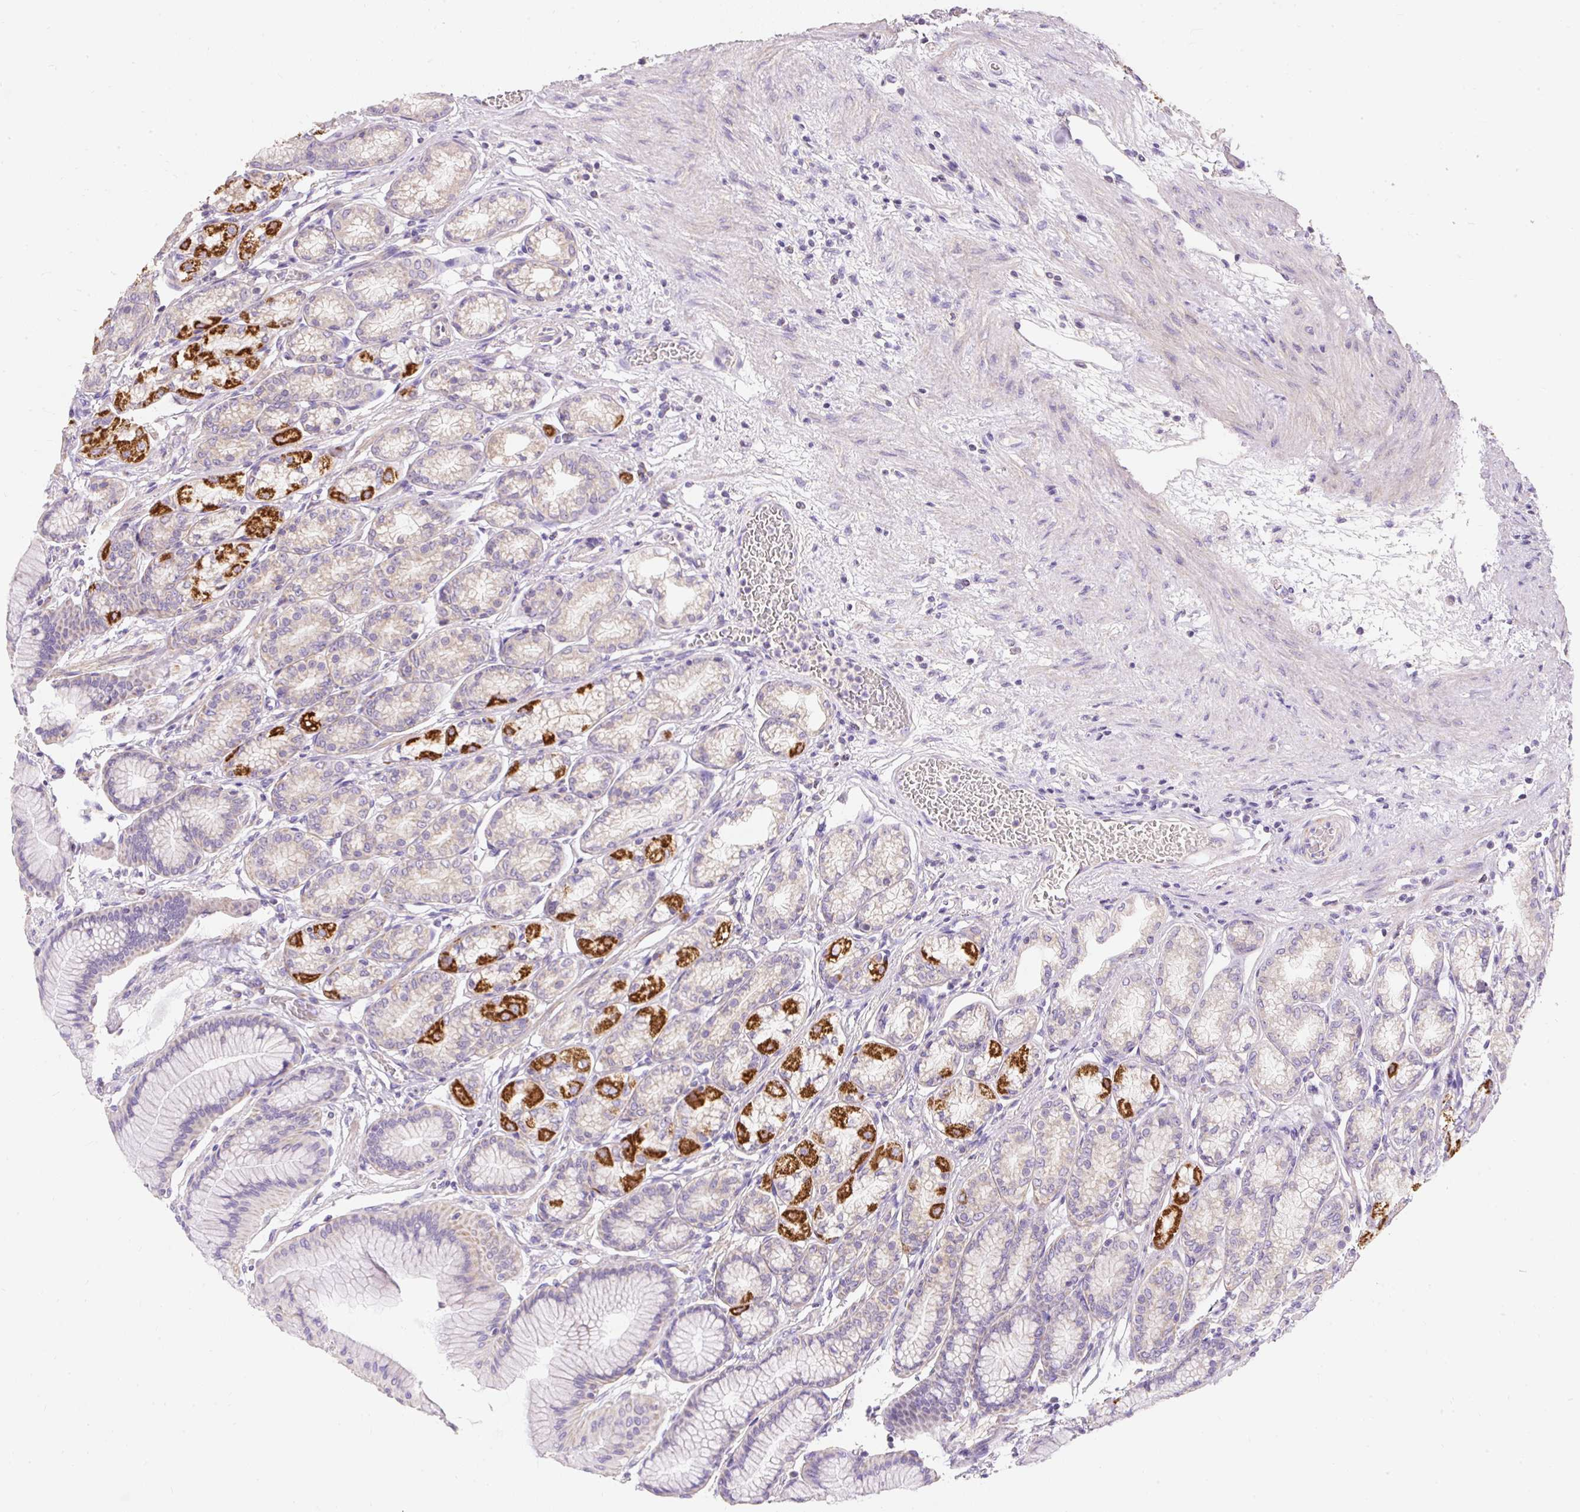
{"staining": {"intensity": "strong", "quantity": "<25%", "location": "cytoplasmic/membranous"}, "tissue": "stomach", "cell_type": "Glandular cells", "image_type": "normal", "snomed": [{"axis": "morphology", "description": "Normal tissue, NOS"}, {"axis": "morphology", "description": "Adenocarcinoma, NOS"}, {"axis": "morphology", "description": "Adenocarcinoma, High grade"}, {"axis": "topography", "description": "Stomach, upper"}, {"axis": "topography", "description": "Stomach"}], "caption": "Immunohistochemical staining of benign stomach reveals medium levels of strong cytoplasmic/membranous expression in about <25% of glandular cells. Using DAB (3,3'-diaminobenzidine) (brown) and hematoxylin (blue) stains, captured at high magnification using brightfield microscopy.", "gene": "PMAIP1", "patient": {"sex": "female", "age": 65}}